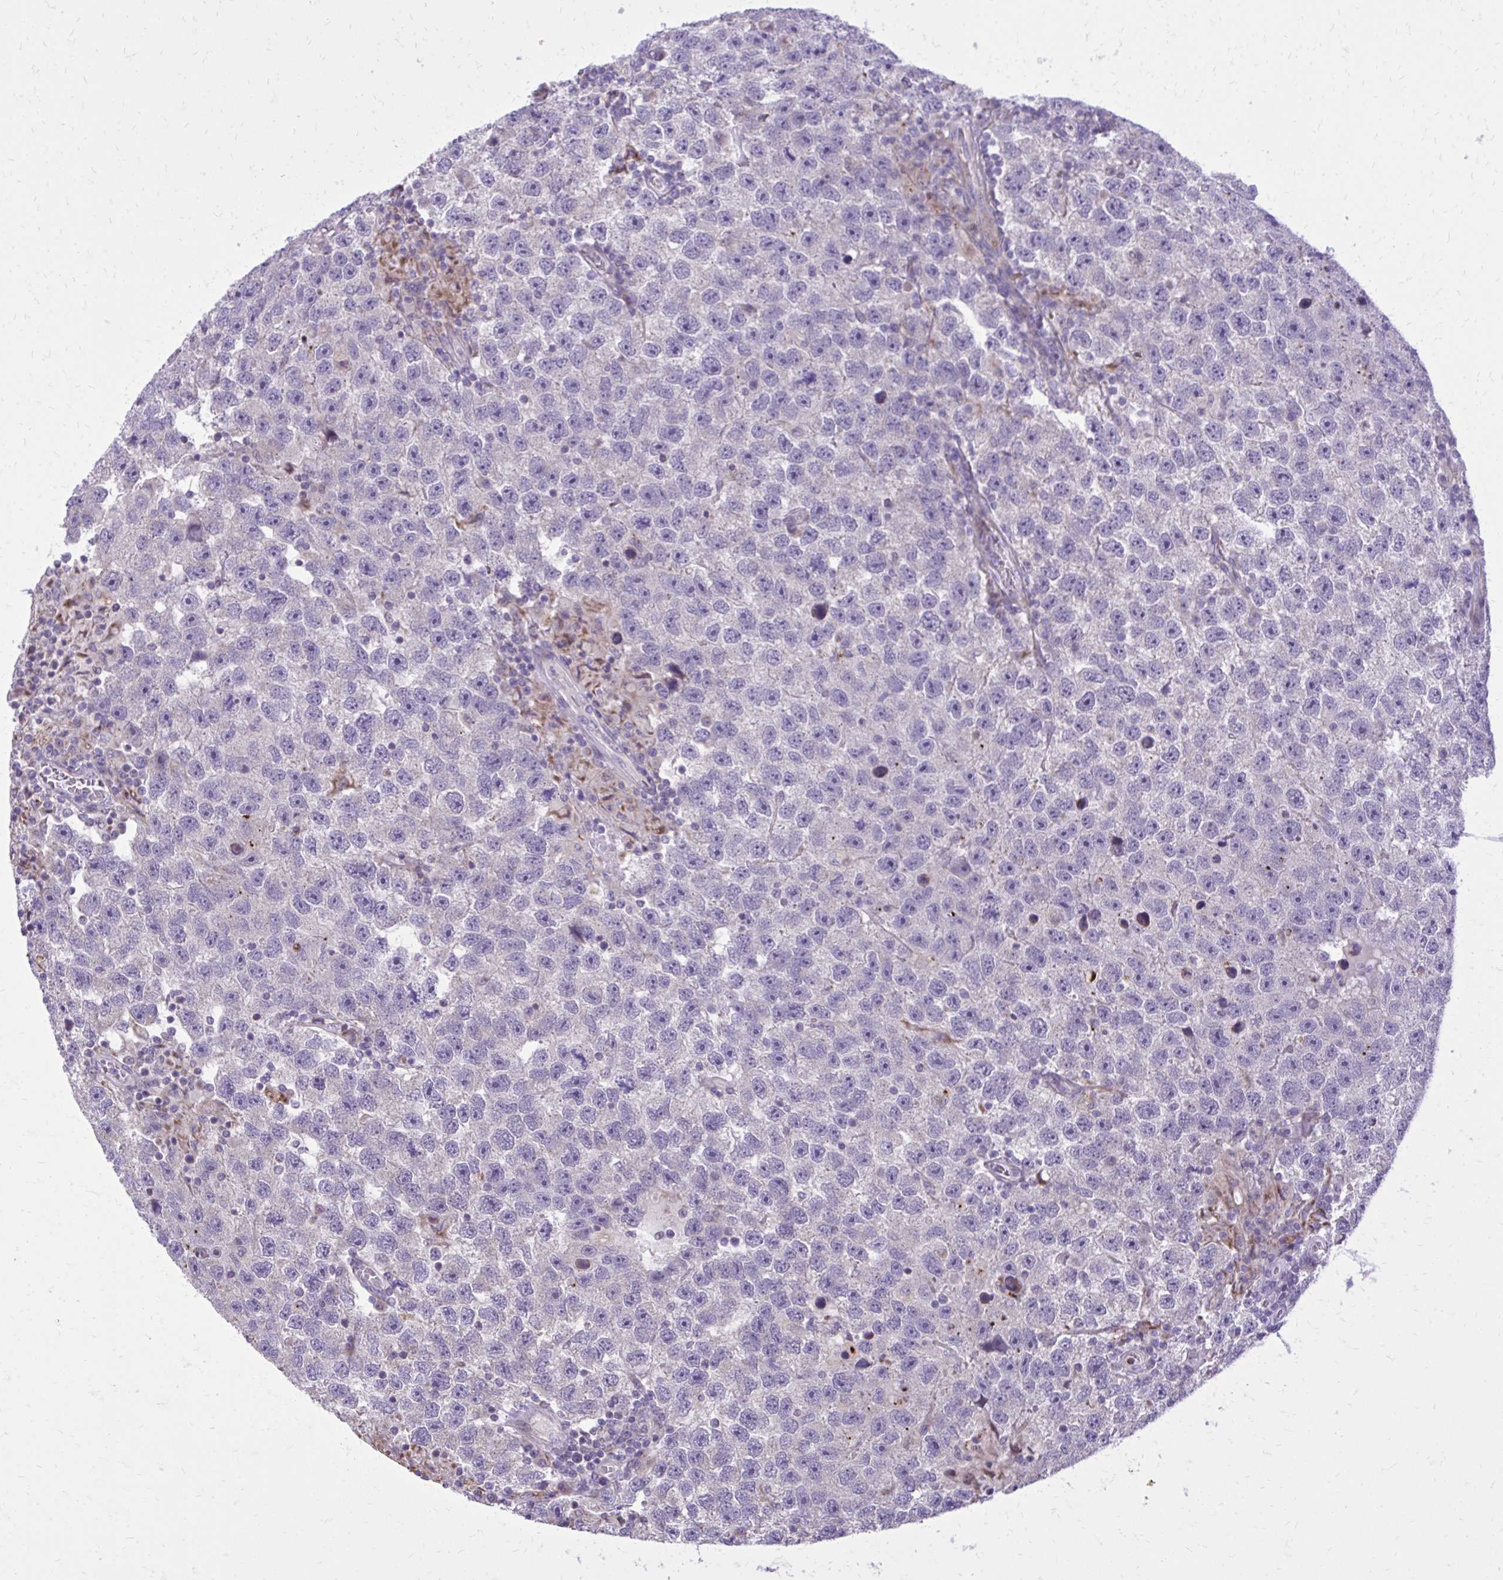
{"staining": {"intensity": "negative", "quantity": "none", "location": "none"}, "tissue": "testis cancer", "cell_type": "Tumor cells", "image_type": "cancer", "snomed": [{"axis": "morphology", "description": "Seminoma, NOS"}, {"axis": "topography", "description": "Testis"}], "caption": "Immunohistochemistry (IHC) of human testis seminoma exhibits no staining in tumor cells.", "gene": "ABCC3", "patient": {"sex": "male", "age": 26}}